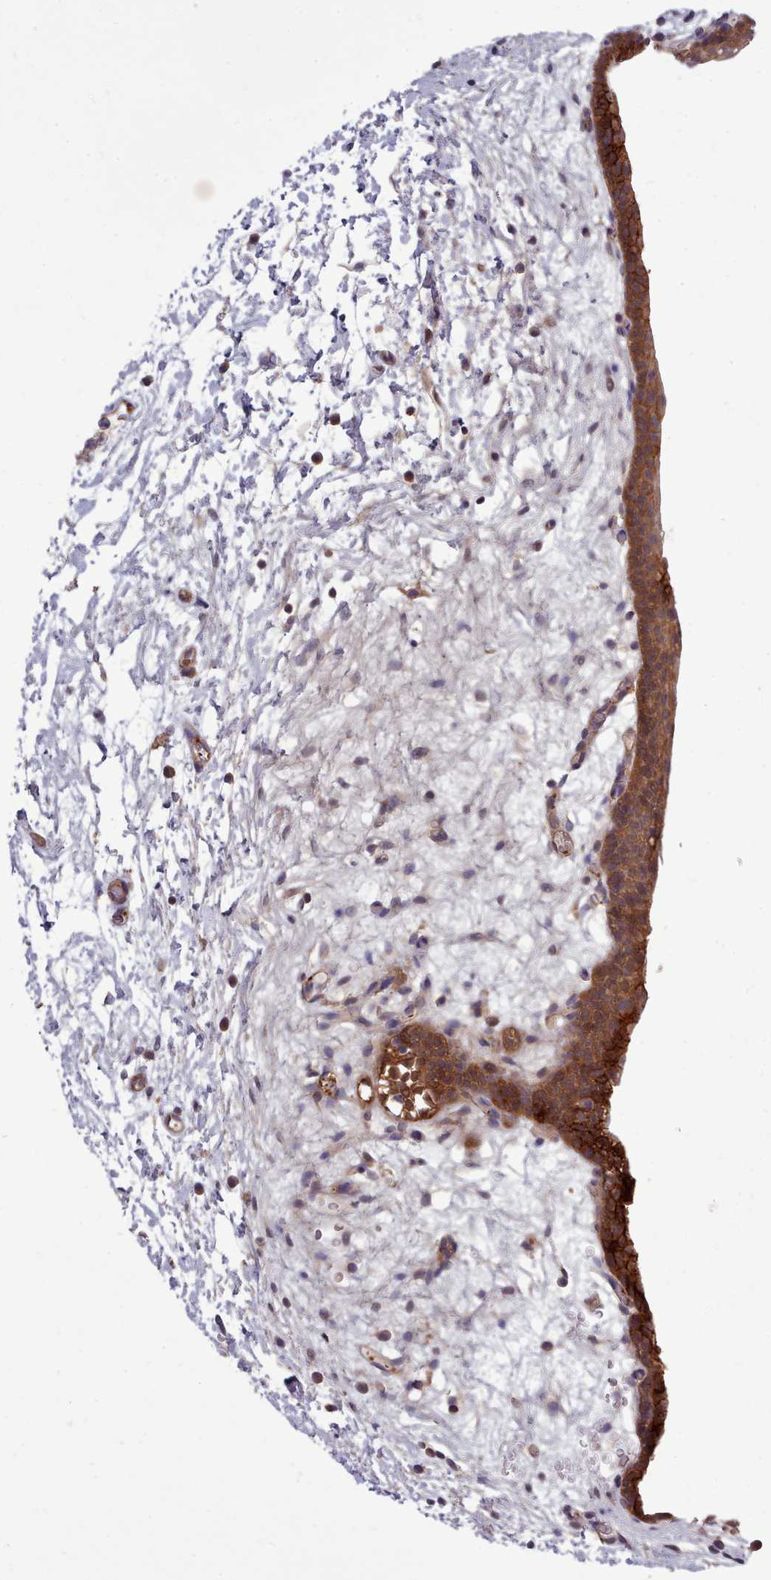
{"staining": {"intensity": "moderate", "quantity": ">75%", "location": "cytoplasmic/membranous"}, "tissue": "urinary bladder", "cell_type": "Urothelial cells", "image_type": "normal", "snomed": [{"axis": "morphology", "description": "Normal tissue, NOS"}, {"axis": "topography", "description": "Urinary bladder"}], "caption": "Urinary bladder stained with DAB (3,3'-diaminobenzidine) immunohistochemistry (IHC) demonstrates medium levels of moderate cytoplasmic/membranous expression in approximately >75% of urothelial cells.", "gene": "STUB1", "patient": {"sex": "male", "age": 83}}